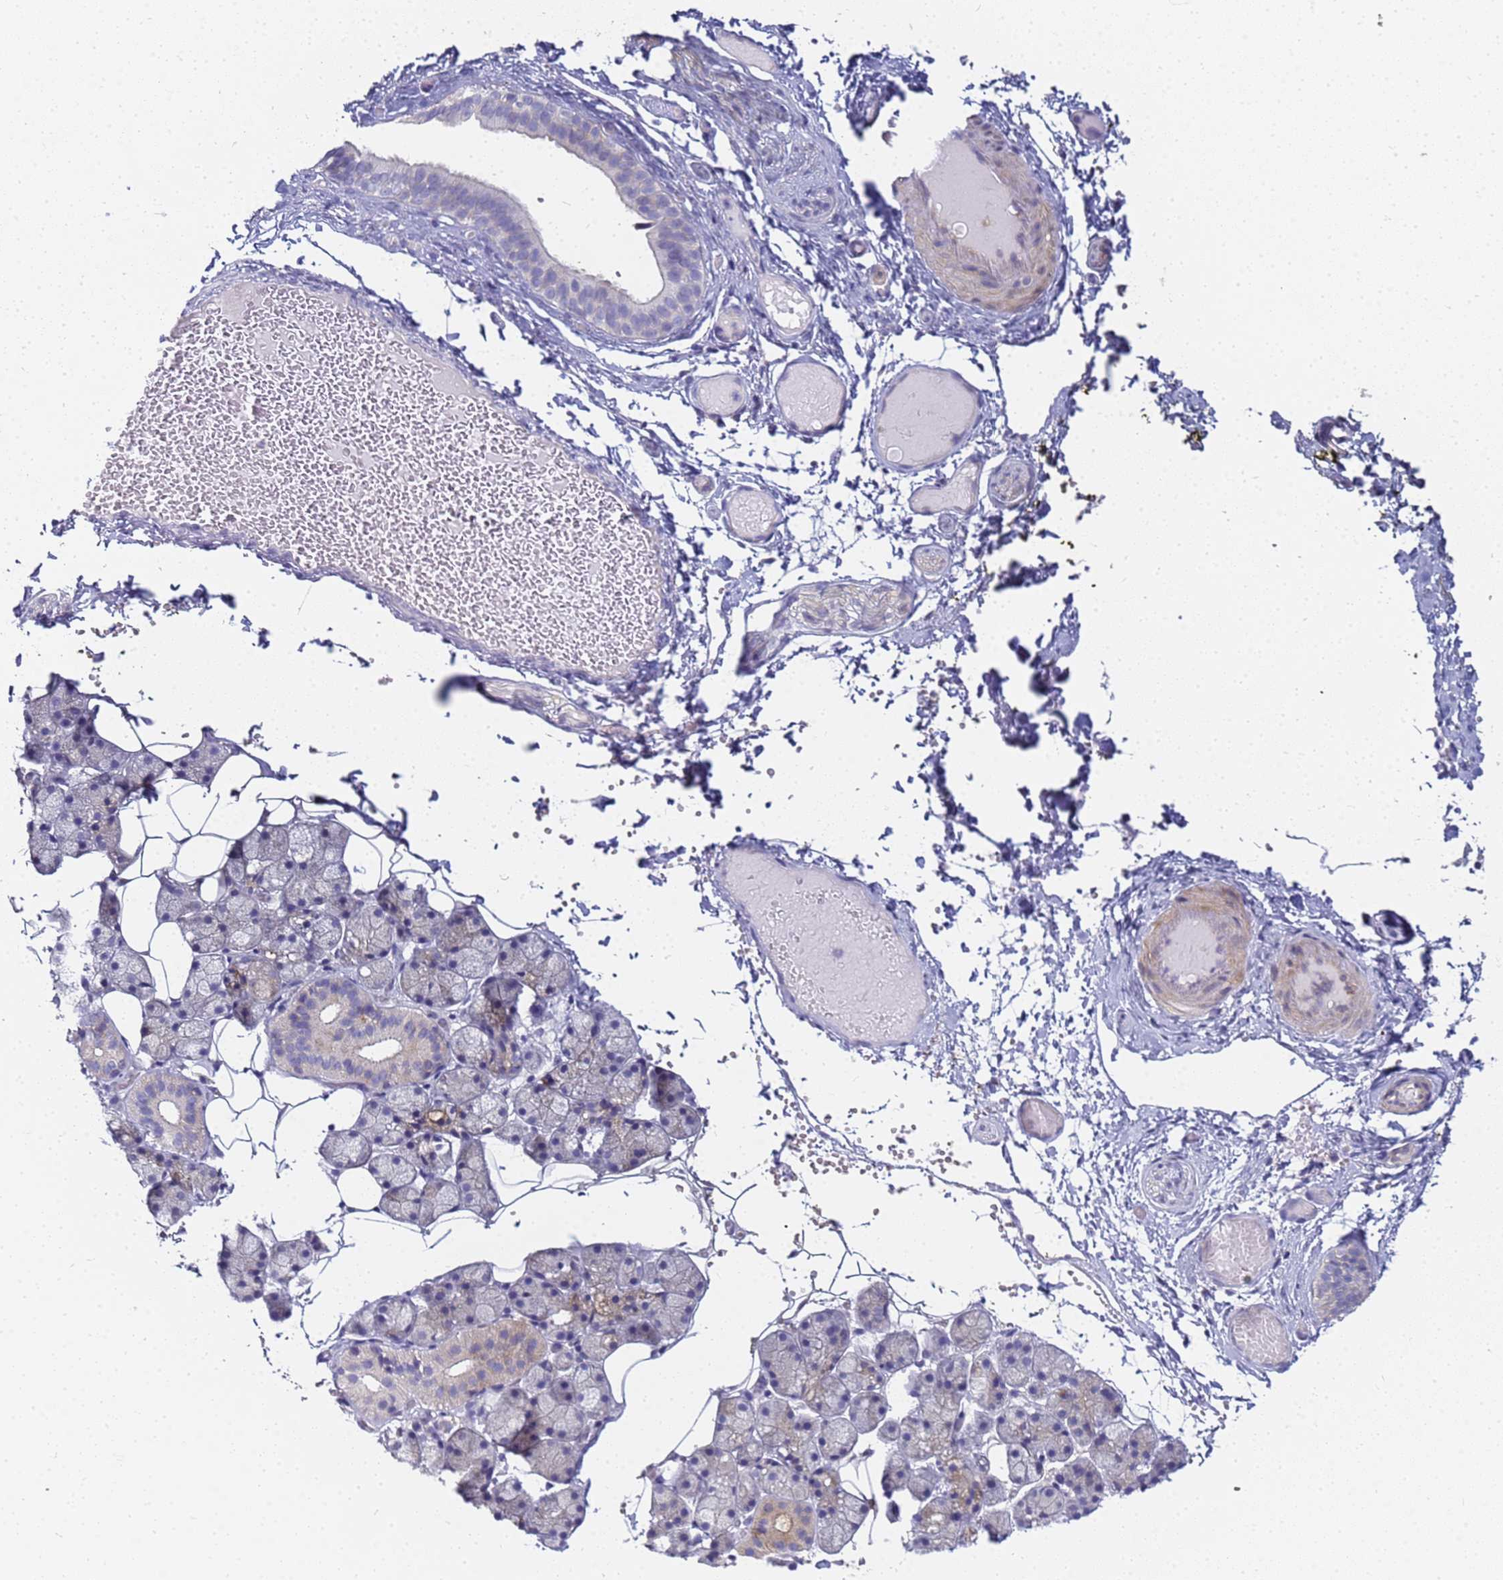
{"staining": {"intensity": "weak", "quantity": "25%-75%", "location": "cytoplasmic/membranous"}, "tissue": "salivary gland", "cell_type": "Glandular cells", "image_type": "normal", "snomed": [{"axis": "morphology", "description": "Normal tissue, NOS"}, {"axis": "topography", "description": "Salivary gland"}], "caption": "This image demonstrates benign salivary gland stained with immunohistochemistry (IHC) to label a protein in brown. The cytoplasmic/membranous of glandular cells show weak positivity for the protein. Nuclei are counter-stained blue.", "gene": "CHM", "patient": {"sex": "female", "age": 33}}